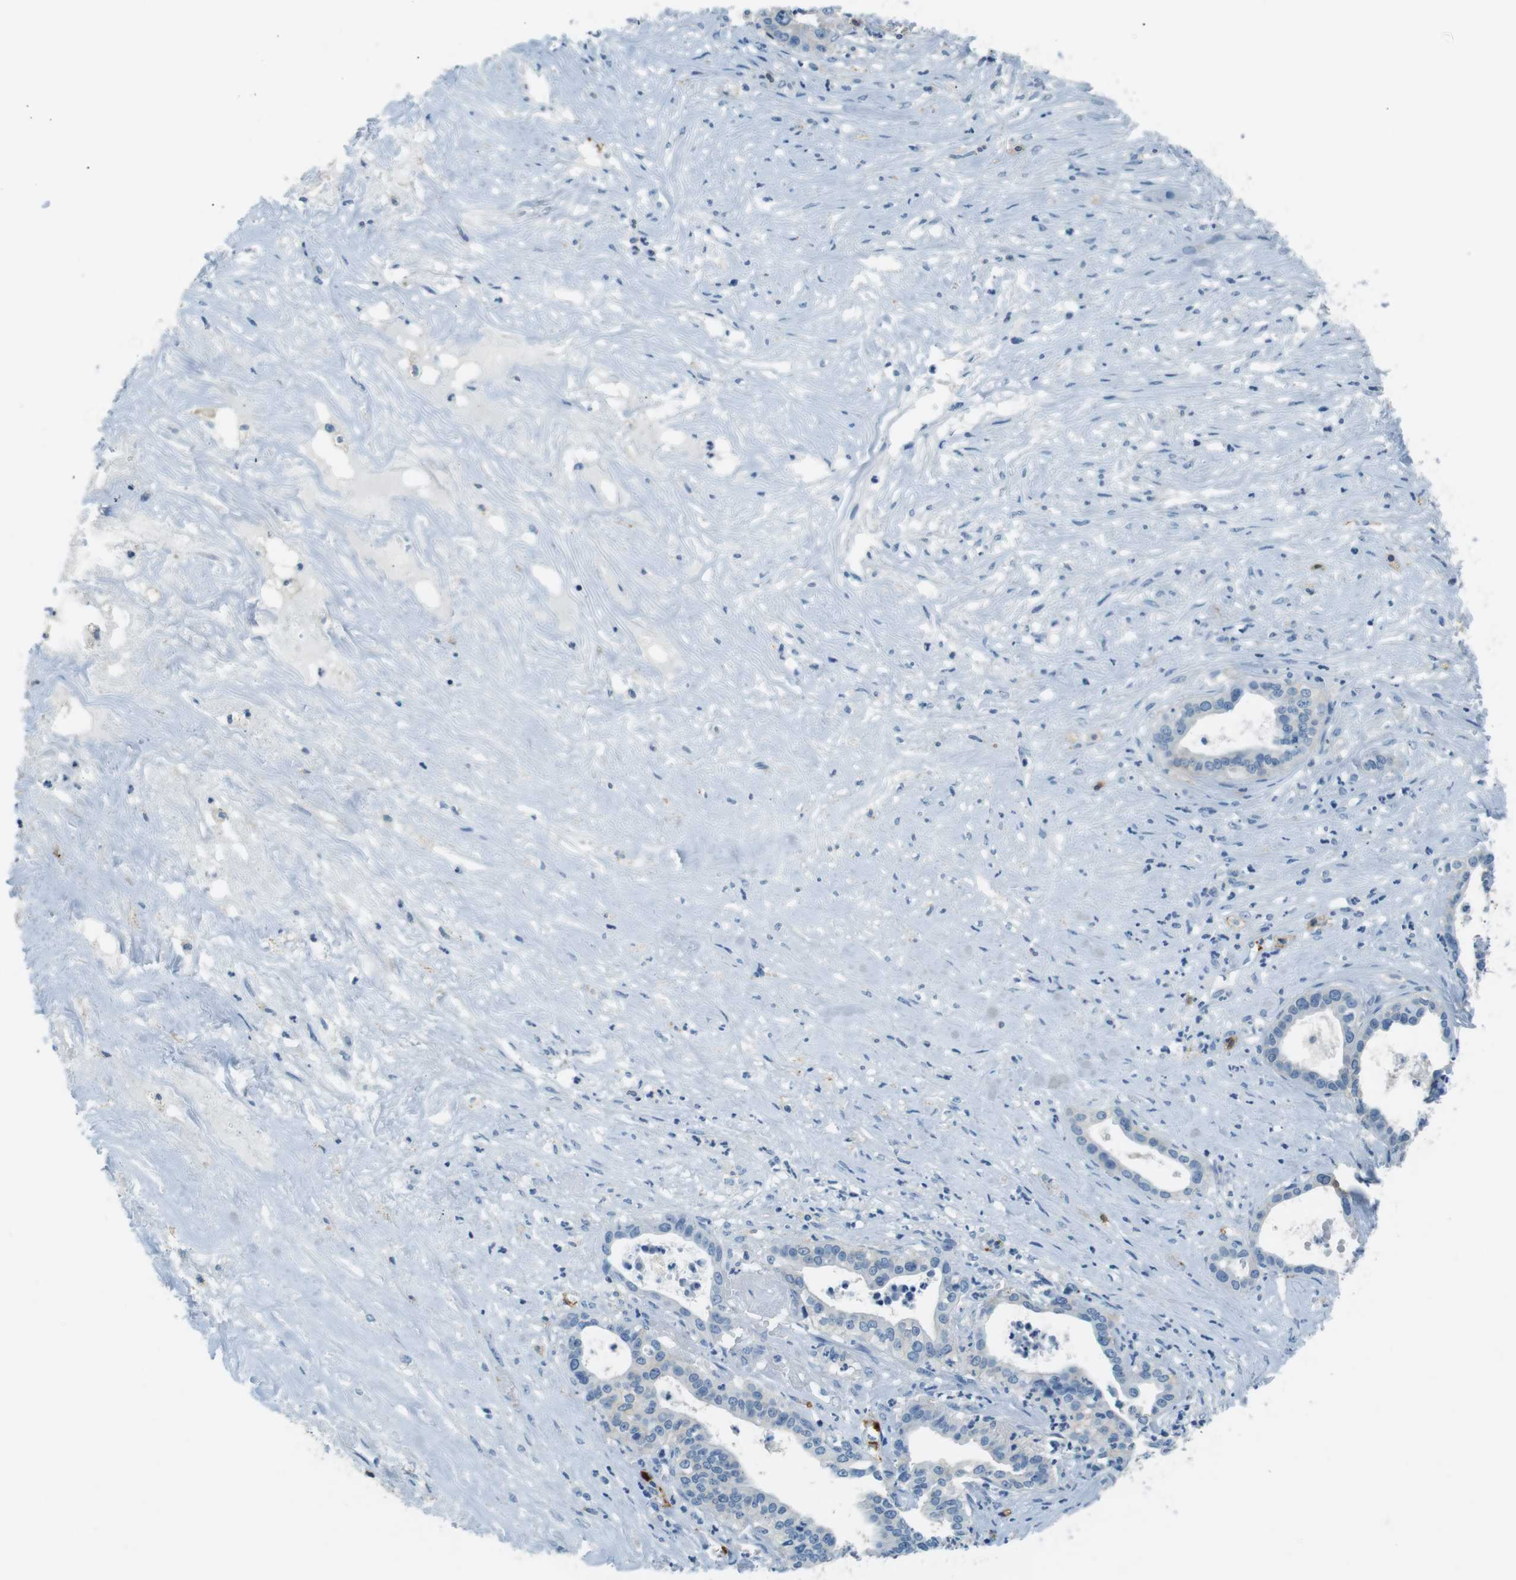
{"staining": {"intensity": "negative", "quantity": "none", "location": "none"}, "tissue": "liver cancer", "cell_type": "Tumor cells", "image_type": "cancer", "snomed": [{"axis": "morphology", "description": "Cholangiocarcinoma"}, {"axis": "topography", "description": "Liver"}], "caption": "Immunohistochemistry (IHC) of human liver cancer demonstrates no positivity in tumor cells.", "gene": "LAT", "patient": {"sex": "female", "age": 61}}